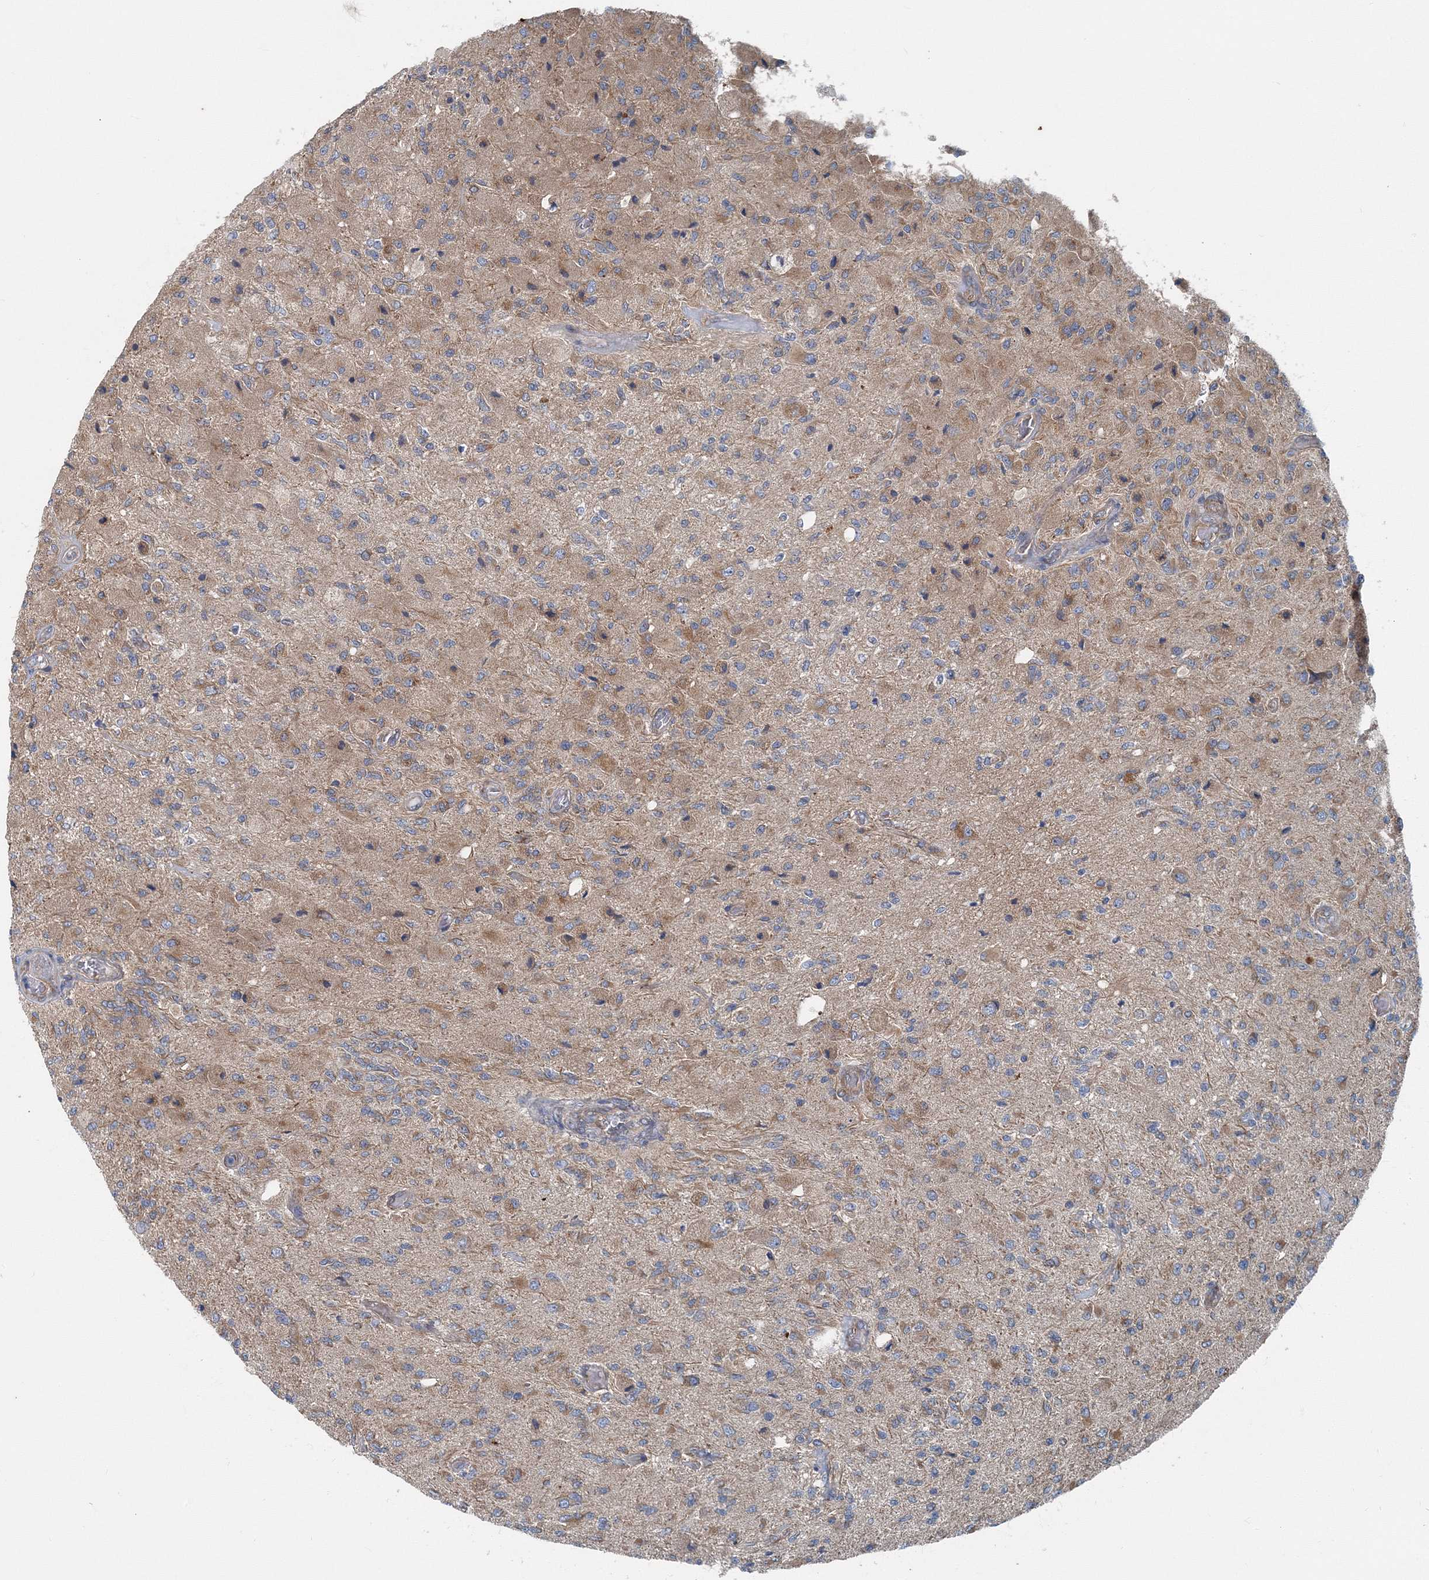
{"staining": {"intensity": "moderate", "quantity": "25%-75%", "location": "cytoplasmic/membranous"}, "tissue": "glioma", "cell_type": "Tumor cells", "image_type": "cancer", "snomed": [{"axis": "morphology", "description": "Normal tissue, NOS"}, {"axis": "morphology", "description": "Glioma, malignant, High grade"}, {"axis": "topography", "description": "Cerebral cortex"}], "caption": "High-grade glioma (malignant) stained with a protein marker reveals moderate staining in tumor cells.", "gene": "MPHOSPH9", "patient": {"sex": "male", "age": 77}}